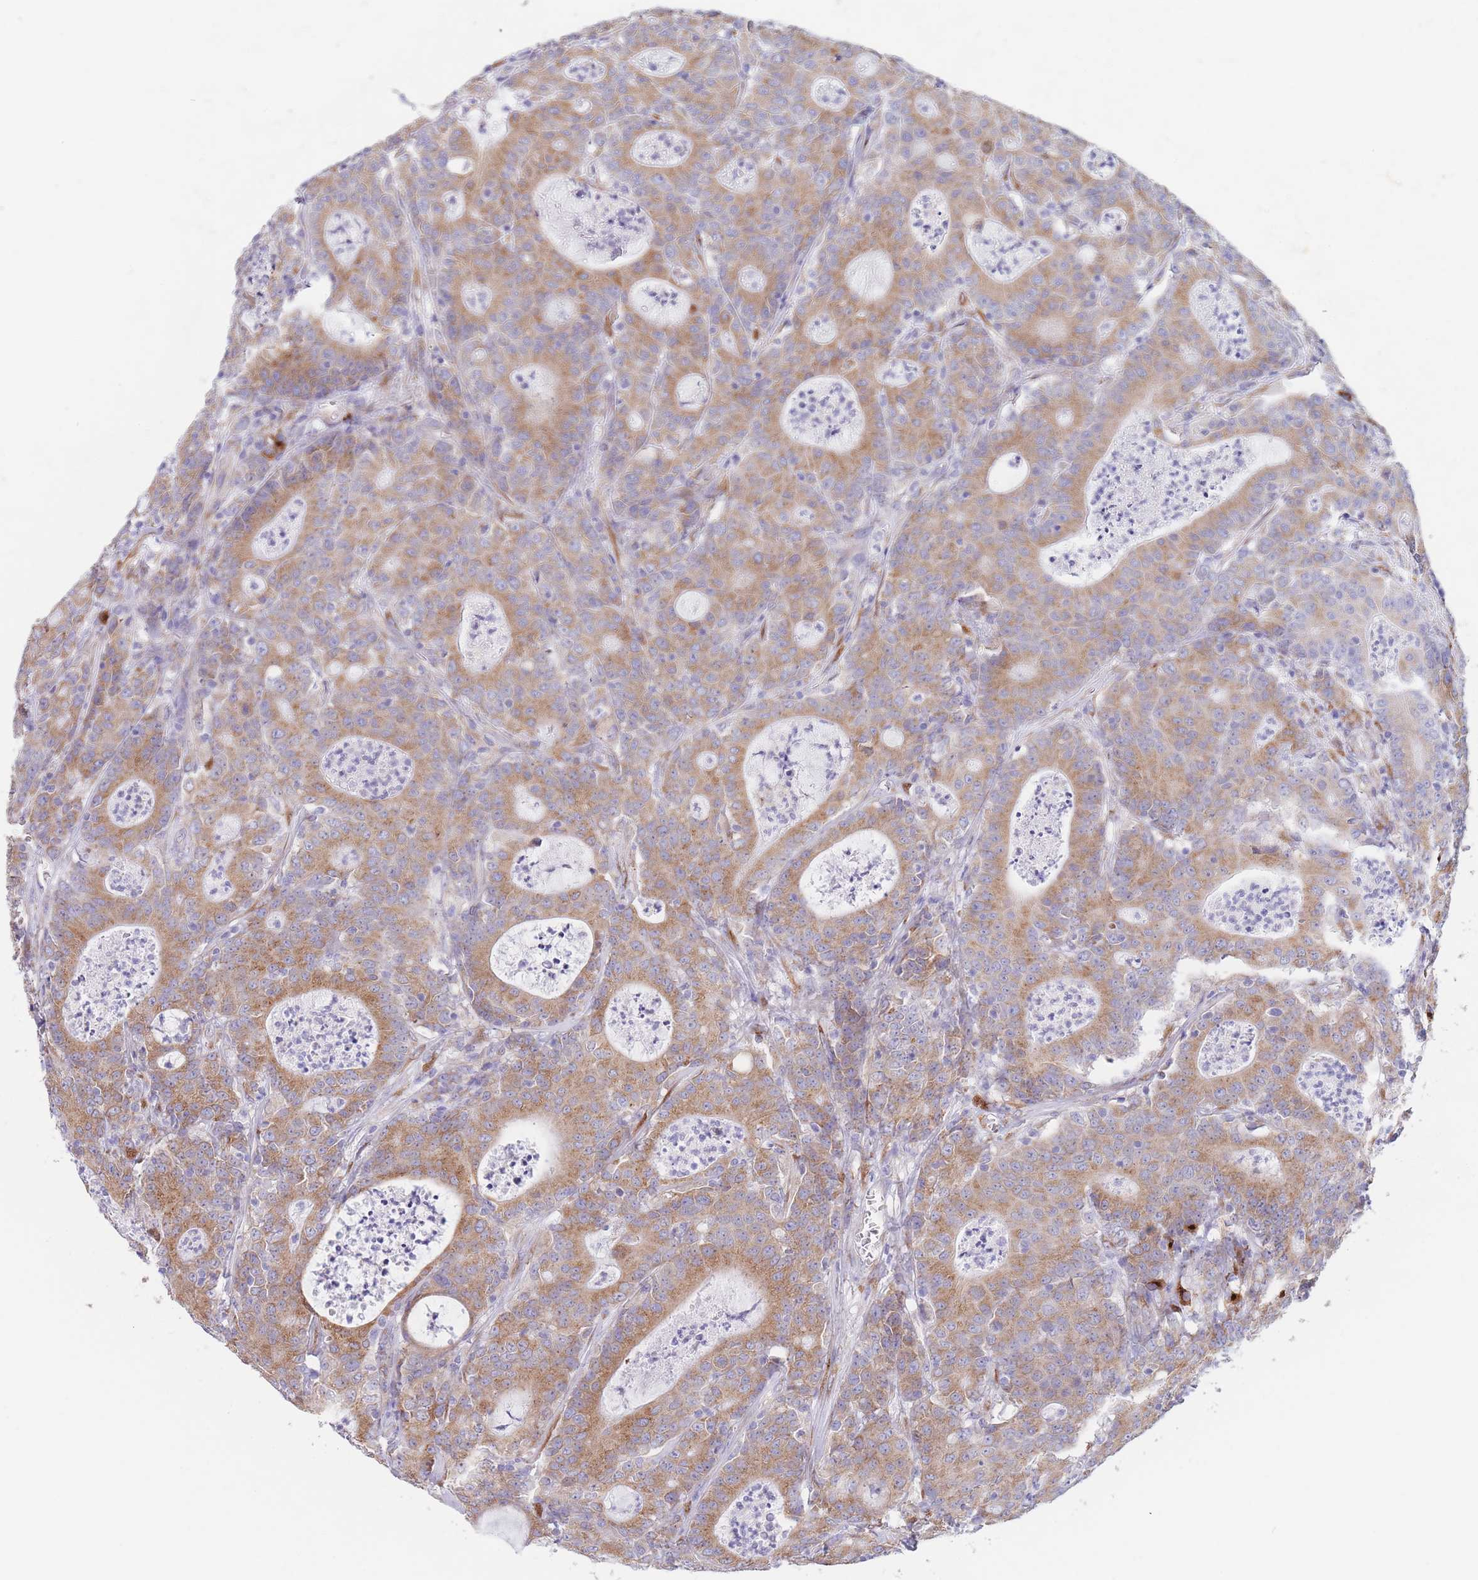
{"staining": {"intensity": "moderate", "quantity": ">75%", "location": "cytoplasmic/membranous"}, "tissue": "colorectal cancer", "cell_type": "Tumor cells", "image_type": "cancer", "snomed": [{"axis": "morphology", "description": "Adenocarcinoma, NOS"}, {"axis": "topography", "description": "Colon"}], "caption": "Tumor cells display medium levels of moderate cytoplasmic/membranous expression in approximately >75% of cells in colorectal cancer (adenocarcinoma). (Brightfield microscopy of DAB IHC at high magnification).", "gene": "MRPL30", "patient": {"sex": "male", "age": 83}}